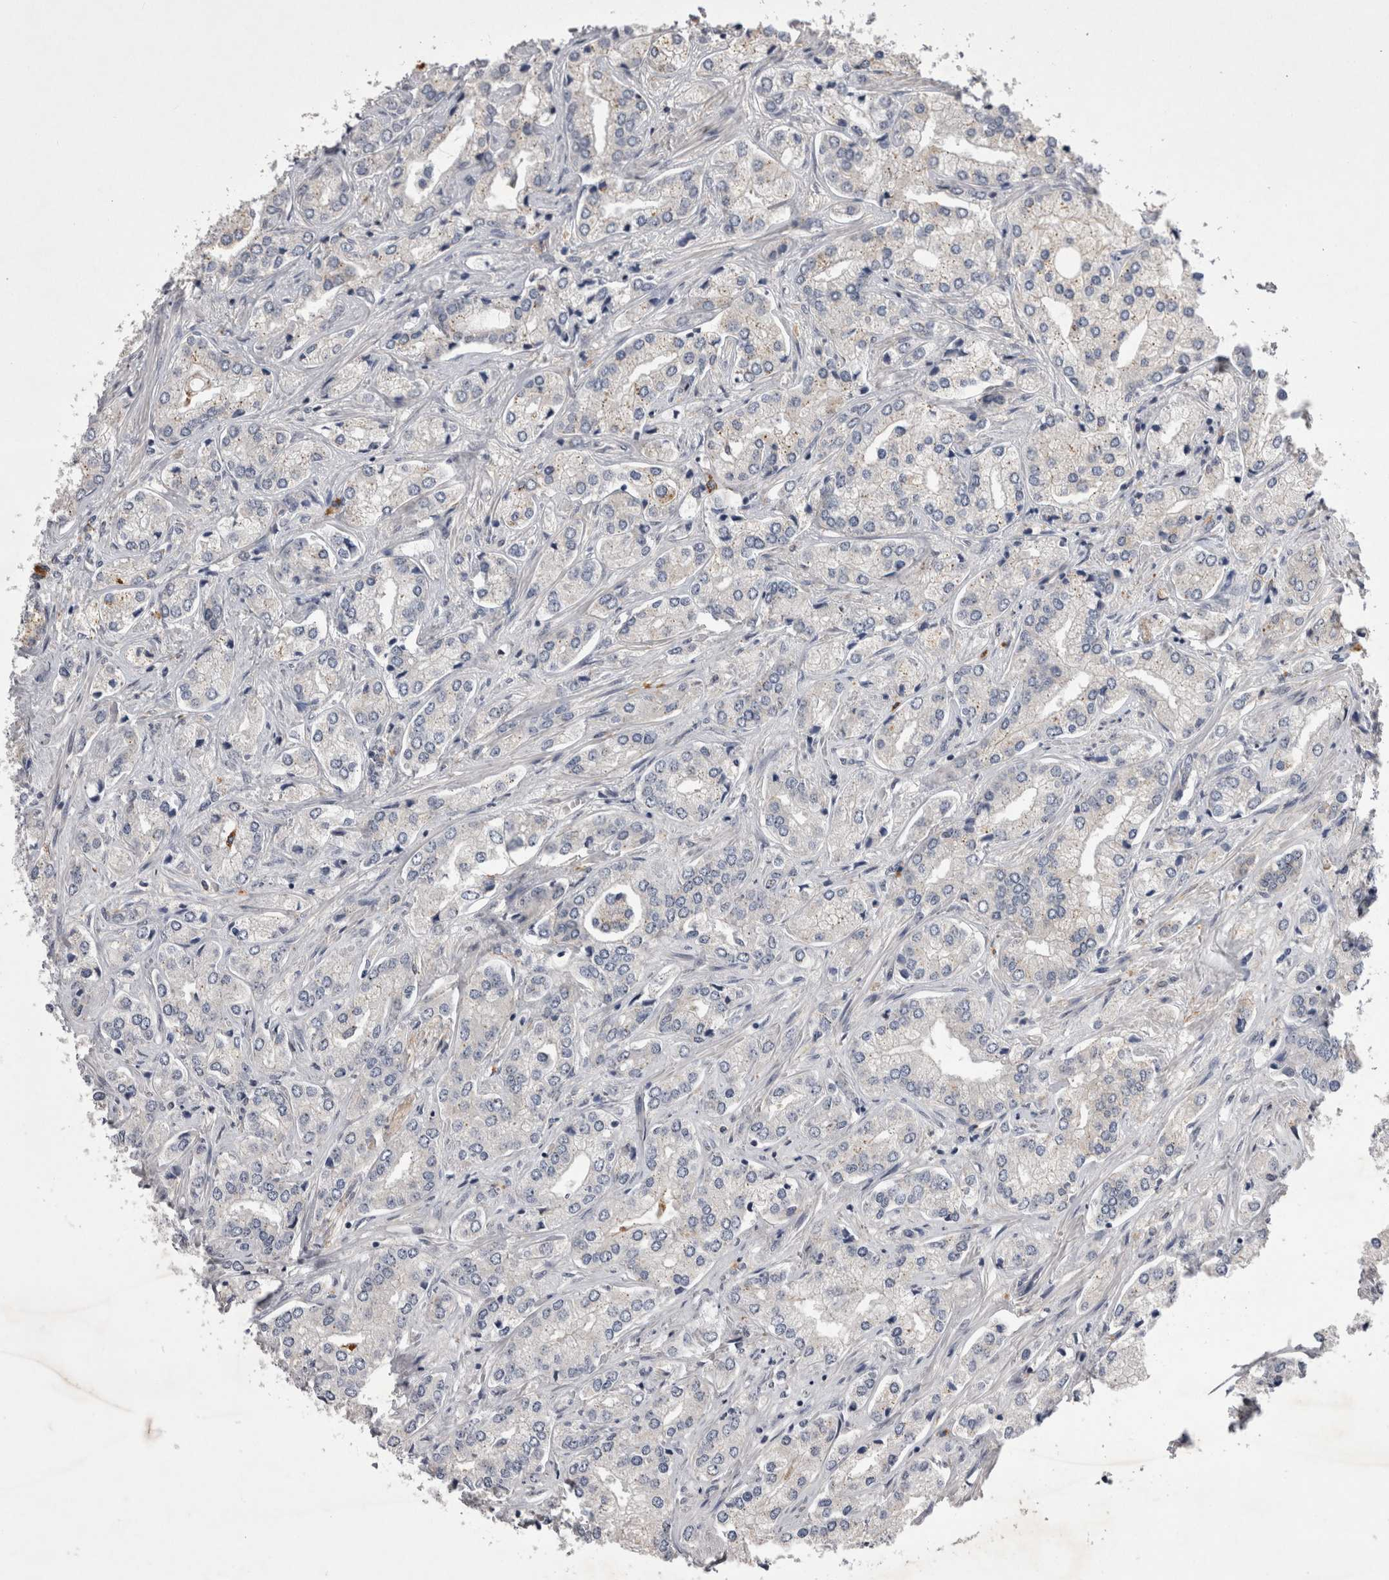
{"staining": {"intensity": "negative", "quantity": "none", "location": "none"}, "tissue": "prostate cancer", "cell_type": "Tumor cells", "image_type": "cancer", "snomed": [{"axis": "morphology", "description": "Adenocarcinoma, High grade"}, {"axis": "topography", "description": "Prostate"}], "caption": "Prostate cancer (adenocarcinoma (high-grade)) stained for a protein using immunohistochemistry exhibits no expression tumor cells.", "gene": "CTBS", "patient": {"sex": "male", "age": 66}}